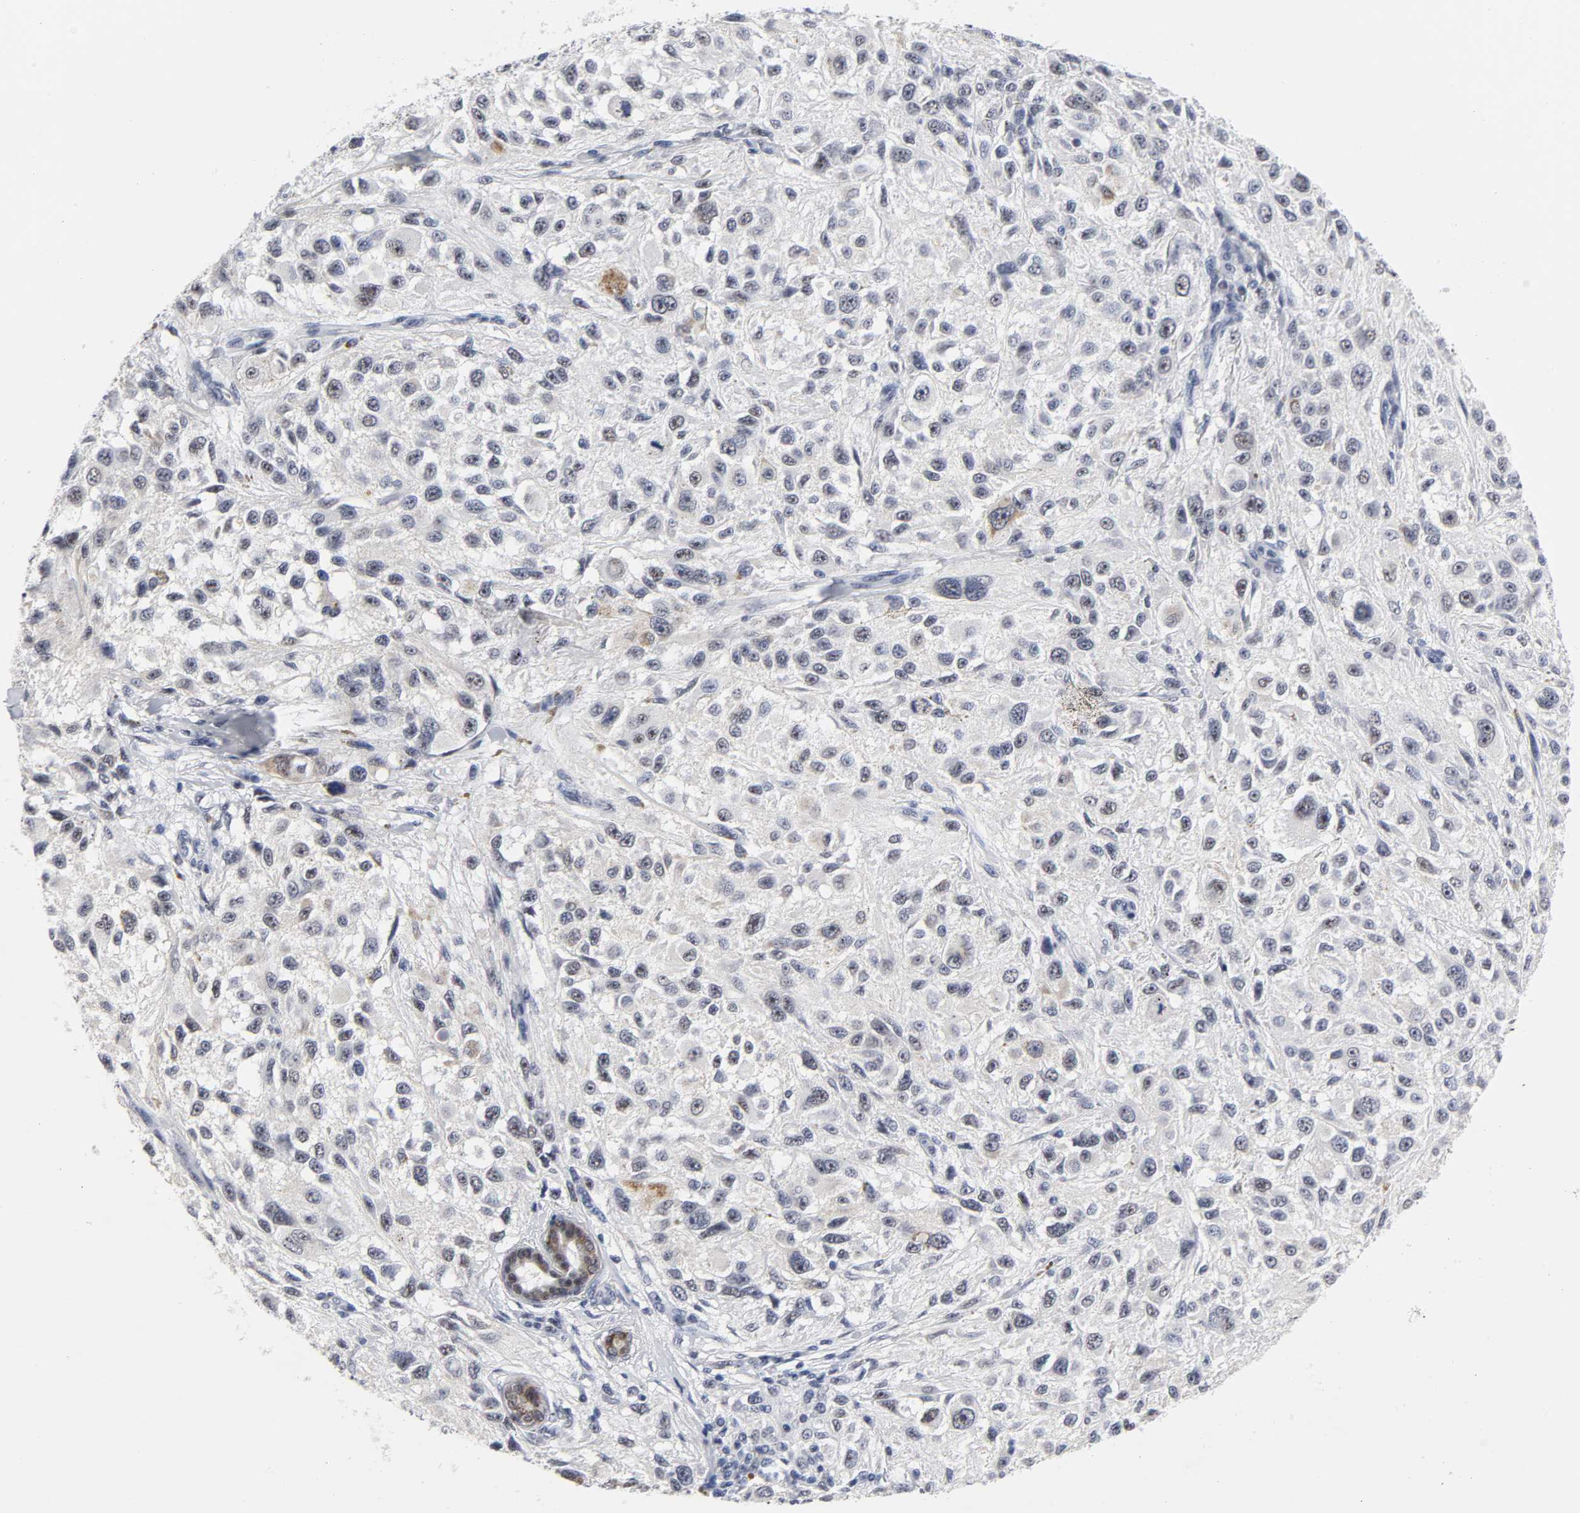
{"staining": {"intensity": "weak", "quantity": "<25%", "location": "cytoplasmic/membranous"}, "tissue": "melanoma", "cell_type": "Tumor cells", "image_type": "cancer", "snomed": [{"axis": "morphology", "description": "Necrosis, NOS"}, {"axis": "morphology", "description": "Malignant melanoma, NOS"}, {"axis": "topography", "description": "Skin"}], "caption": "Immunohistochemistry of malignant melanoma demonstrates no positivity in tumor cells.", "gene": "GRHL2", "patient": {"sex": "female", "age": 87}}